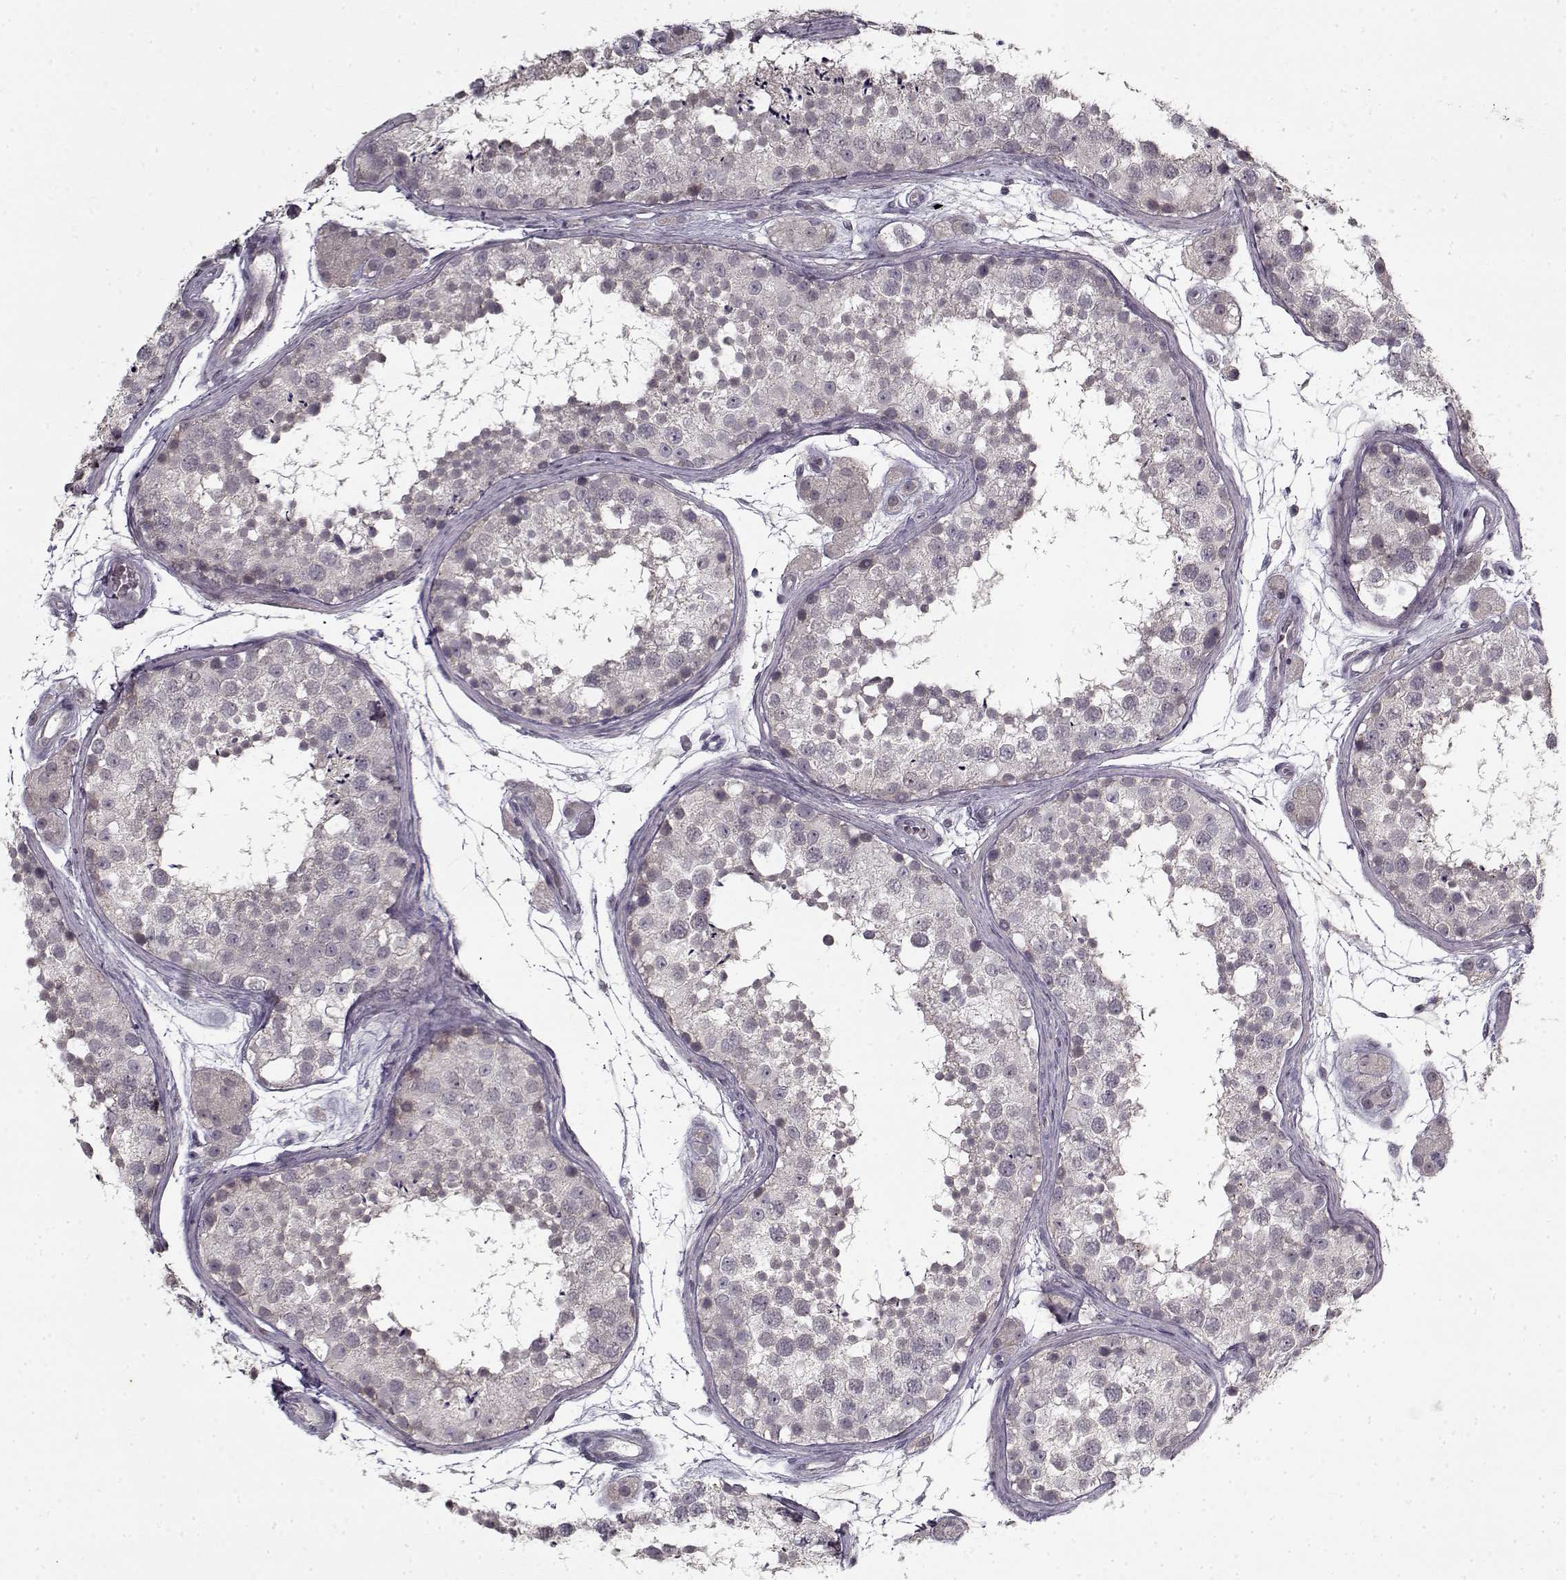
{"staining": {"intensity": "negative", "quantity": "none", "location": "none"}, "tissue": "testis", "cell_type": "Cells in seminiferous ducts", "image_type": "normal", "snomed": [{"axis": "morphology", "description": "Normal tissue, NOS"}, {"axis": "topography", "description": "Testis"}], "caption": "Immunohistochemical staining of unremarkable human testis exhibits no significant staining in cells in seminiferous ducts. Nuclei are stained in blue.", "gene": "LAMA2", "patient": {"sex": "male", "age": 41}}